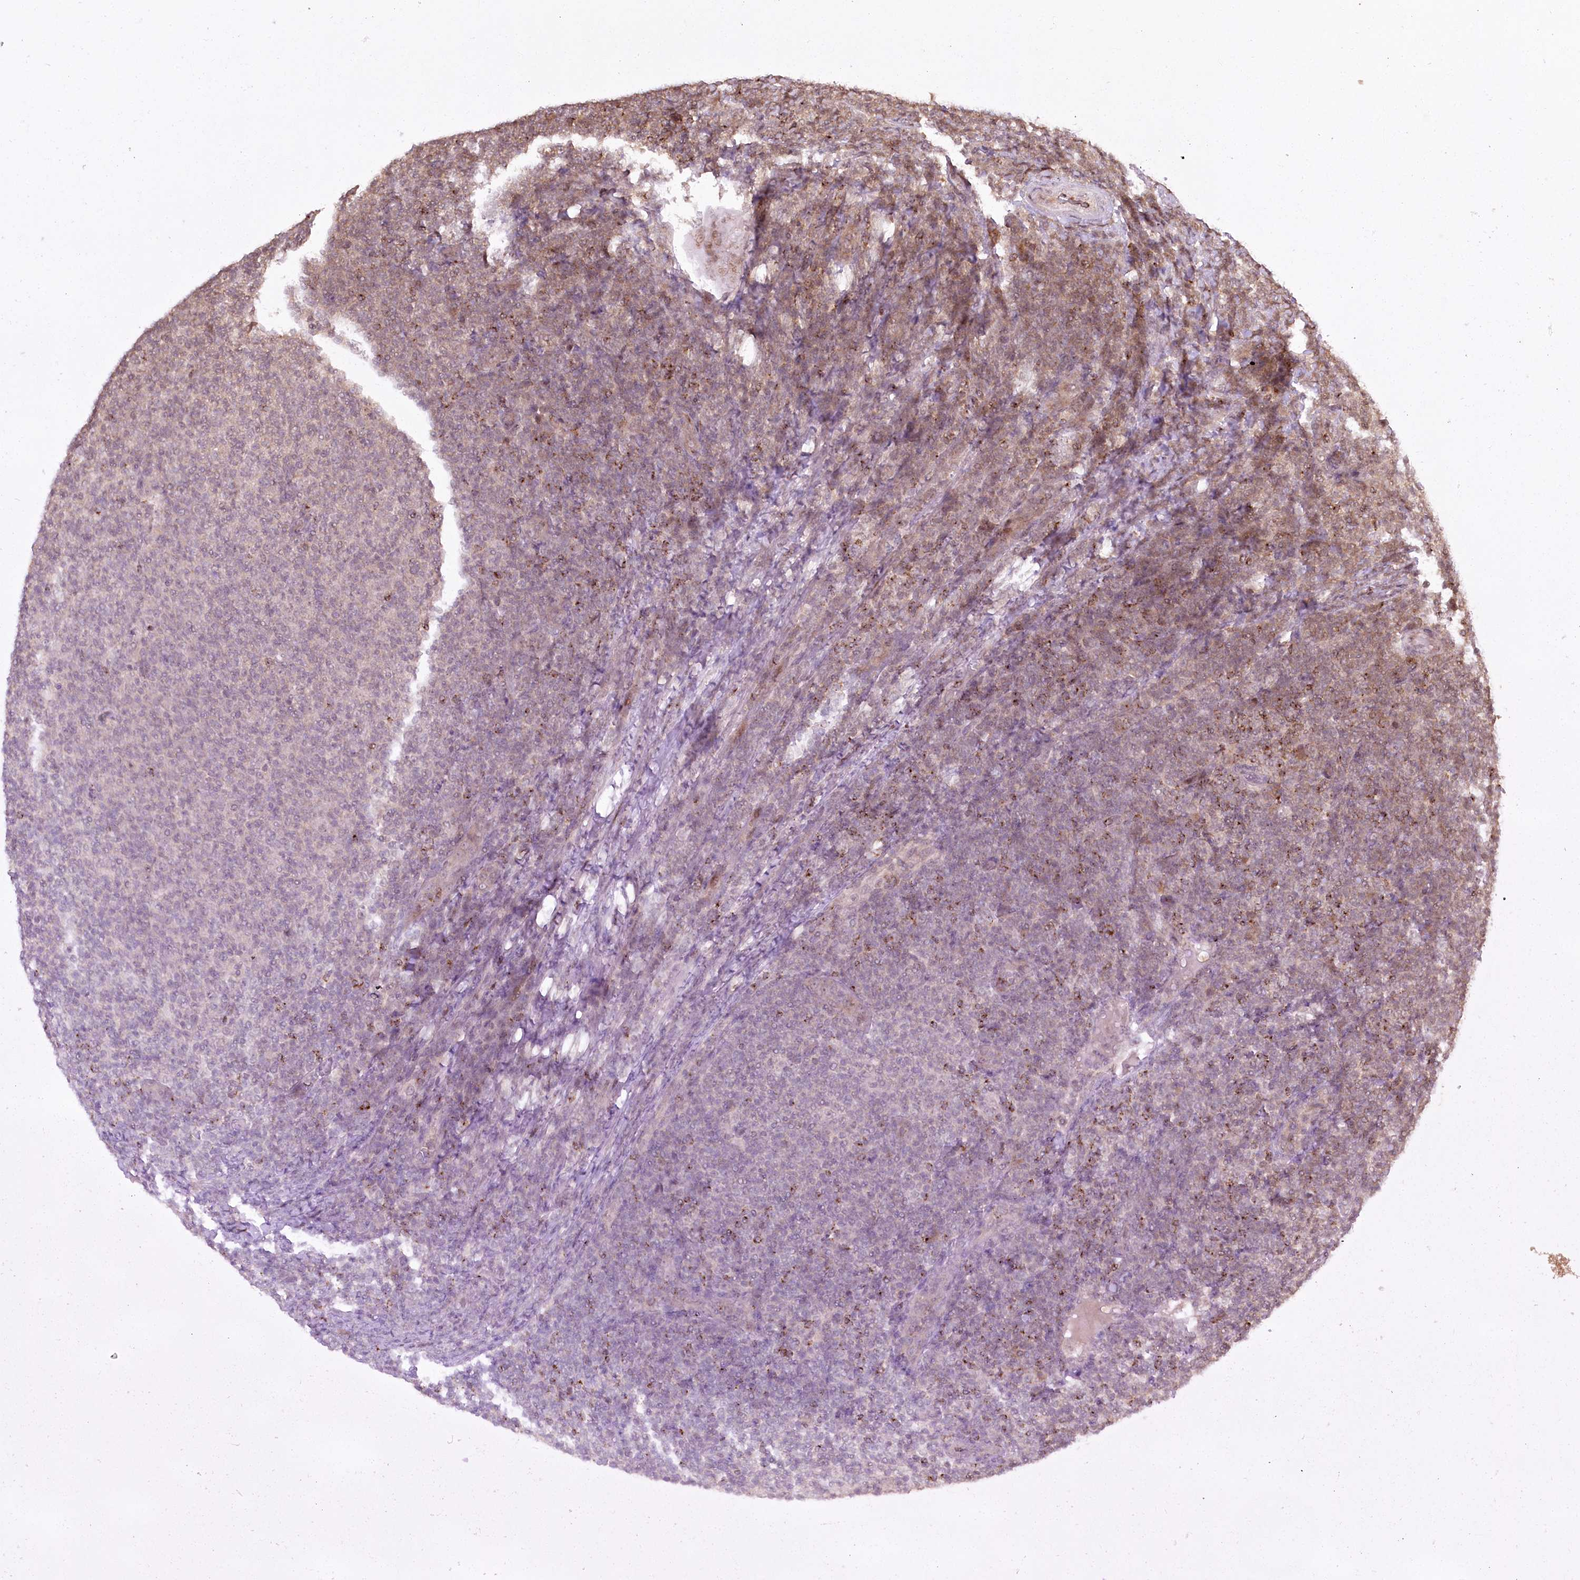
{"staining": {"intensity": "moderate", "quantity": "25%-75%", "location": "cytoplasmic/membranous"}, "tissue": "lymphoma", "cell_type": "Tumor cells", "image_type": "cancer", "snomed": [{"axis": "morphology", "description": "Malignant lymphoma, non-Hodgkin's type, Low grade"}, {"axis": "topography", "description": "Lymph node"}], "caption": "A photomicrograph of lymphoma stained for a protein demonstrates moderate cytoplasmic/membranous brown staining in tumor cells. (brown staining indicates protein expression, while blue staining denotes nuclei).", "gene": "CCSER2", "patient": {"sex": "male", "age": 66}}